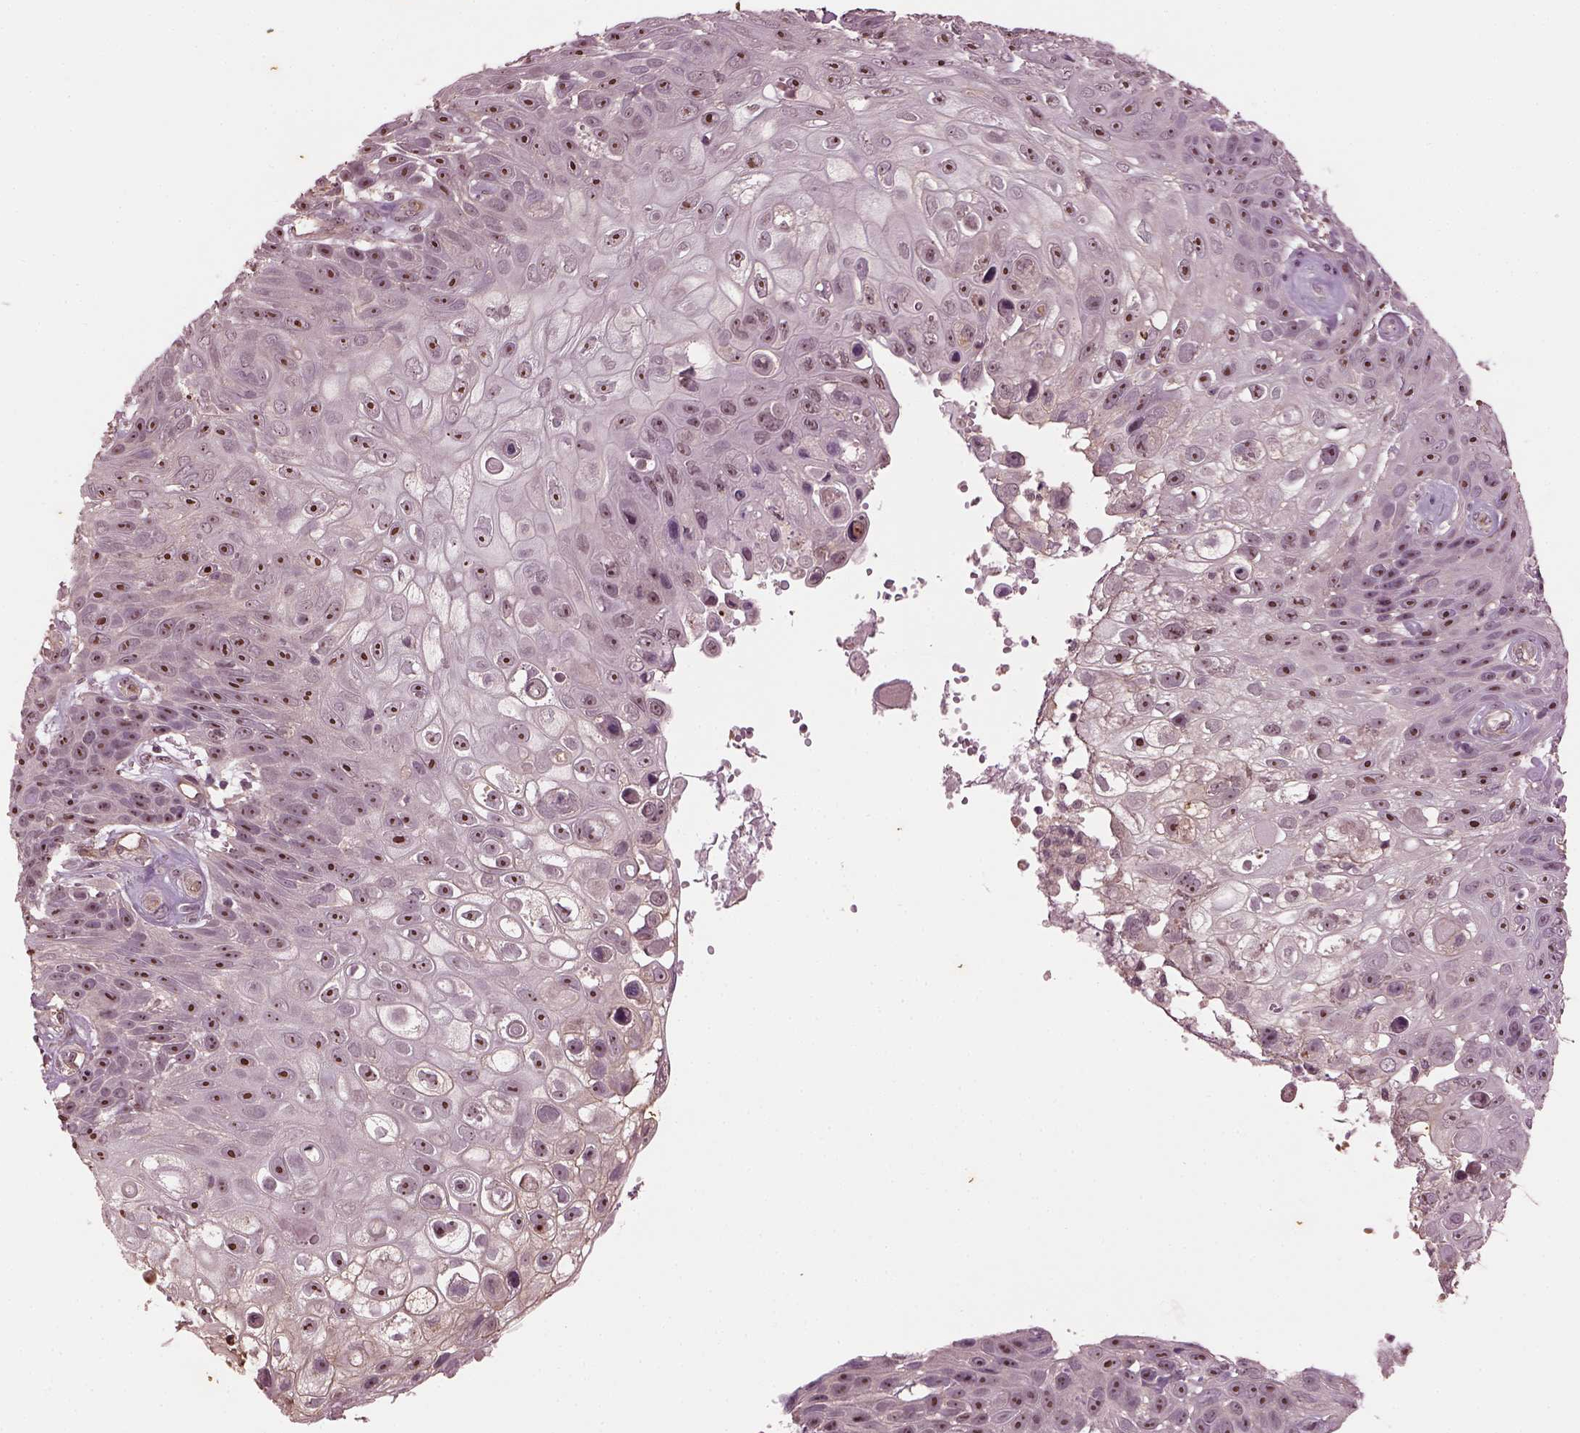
{"staining": {"intensity": "moderate", "quantity": ">75%", "location": "nuclear"}, "tissue": "skin cancer", "cell_type": "Tumor cells", "image_type": "cancer", "snomed": [{"axis": "morphology", "description": "Squamous cell carcinoma, NOS"}, {"axis": "topography", "description": "Skin"}], "caption": "Immunohistochemistry (IHC) histopathology image of neoplastic tissue: human skin cancer (squamous cell carcinoma) stained using IHC shows medium levels of moderate protein expression localized specifically in the nuclear of tumor cells, appearing as a nuclear brown color.", "gene": "GNRH1", "patient": {"sex": "male", "age": 82}}